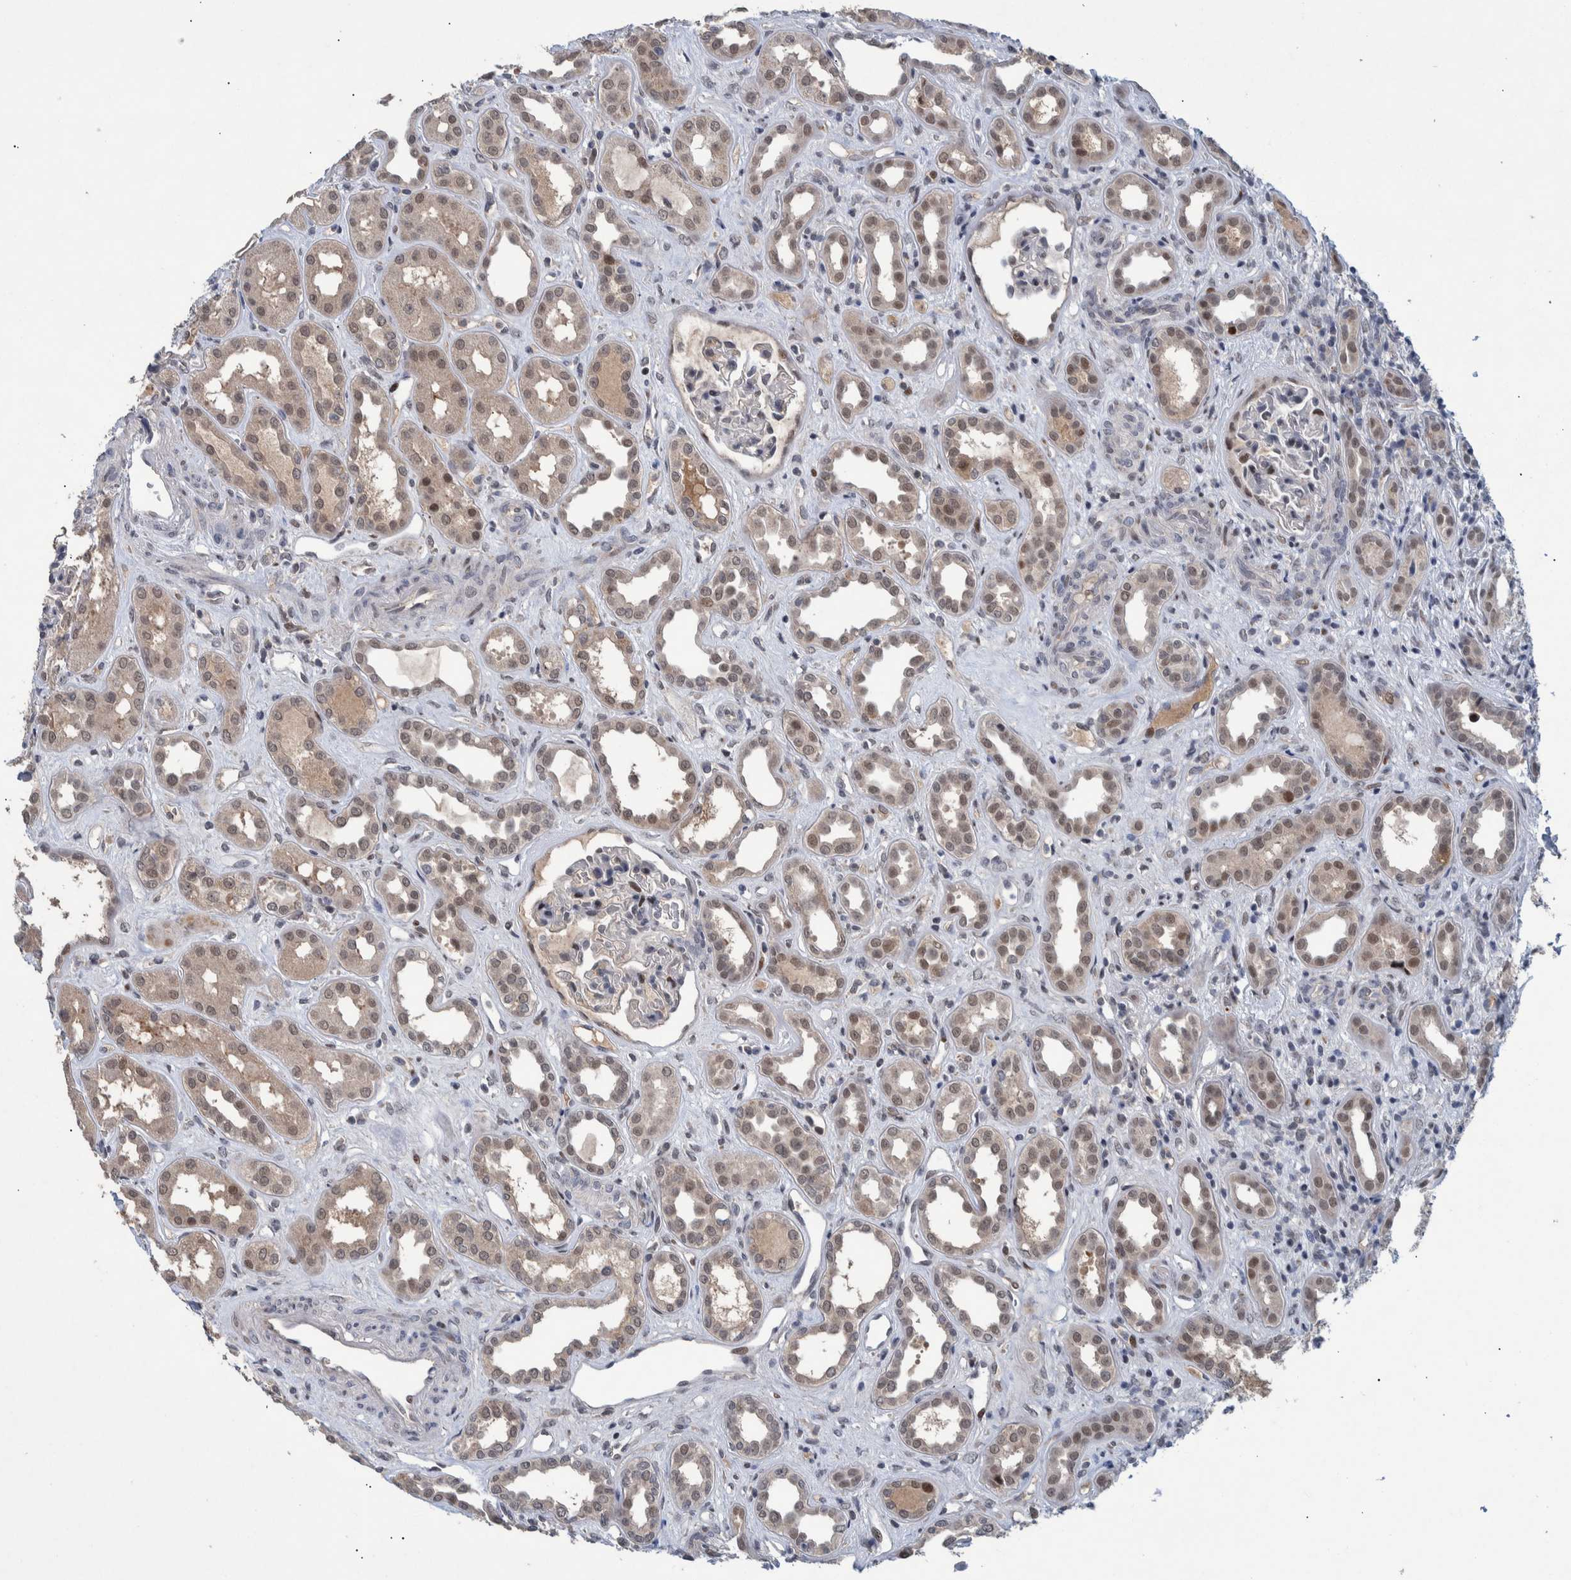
{"staining": {"intensity": "moderate", "quantity": "<25%", "location": "nuclear"}, "tissue": "kidney", "cell_type": "Cells in glomeruli", "image_type": "normal", "snomed": [{"axis": "morphology", "description": "Normal tissue, NOS"}, {"axis": "topography", "description": "Kidney"}], "caption": "Protein analysis of normal kidney reveals moderate nuclear staining in about <25% of cells in glomeruli.", "gene": "ESRP1", "patient": {"sex": "male", "age": 59}}